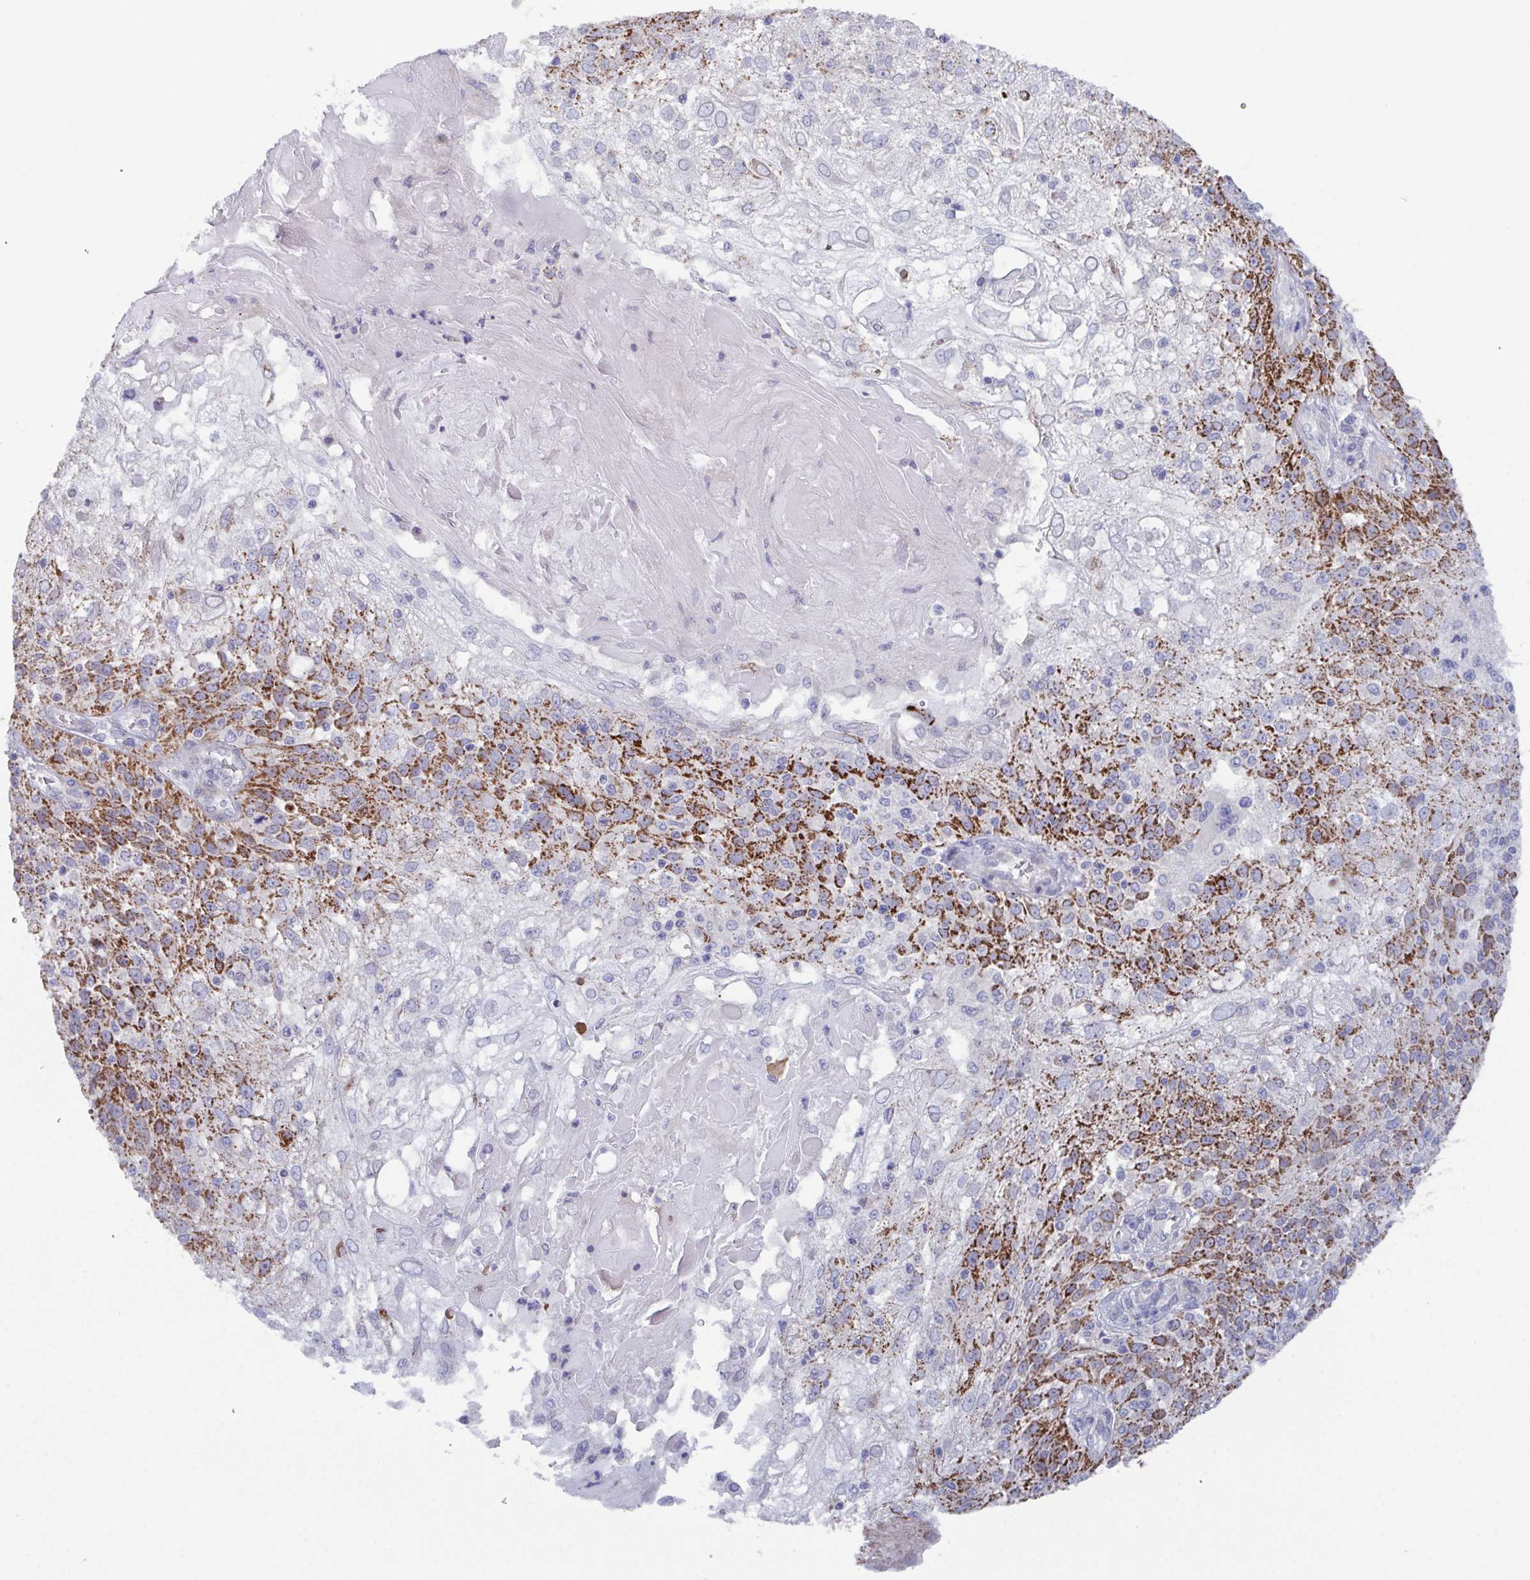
{"staining": {"intensity": "strong", "quantity": "25%-75%", "location": "cytoplasmic/membranous"}, "tissue": "skin cancer", "cell_type": "Tumor cells", "image_type": "cancer", "snomed": [{"axis": "morphology", "description": "Normal tissue, NOS"}, {"axis": "morphology", "description": "Squamous cell carcinoma, NOS"}, {"axis": "topography", "description": "Skin"}], "caption": "IHC of human squamous cell carcinoma (skin) shows high levels of strong cytoplasmic/membranous positivity in approximately 25%-75% of tumor cells. The staining was performed using DAB, with brown indicating positive protein expression. Nuclei are stained blue with hematoxylin.", "gene": "GLDC", "patient": {"sex": "female", "age": 83}}